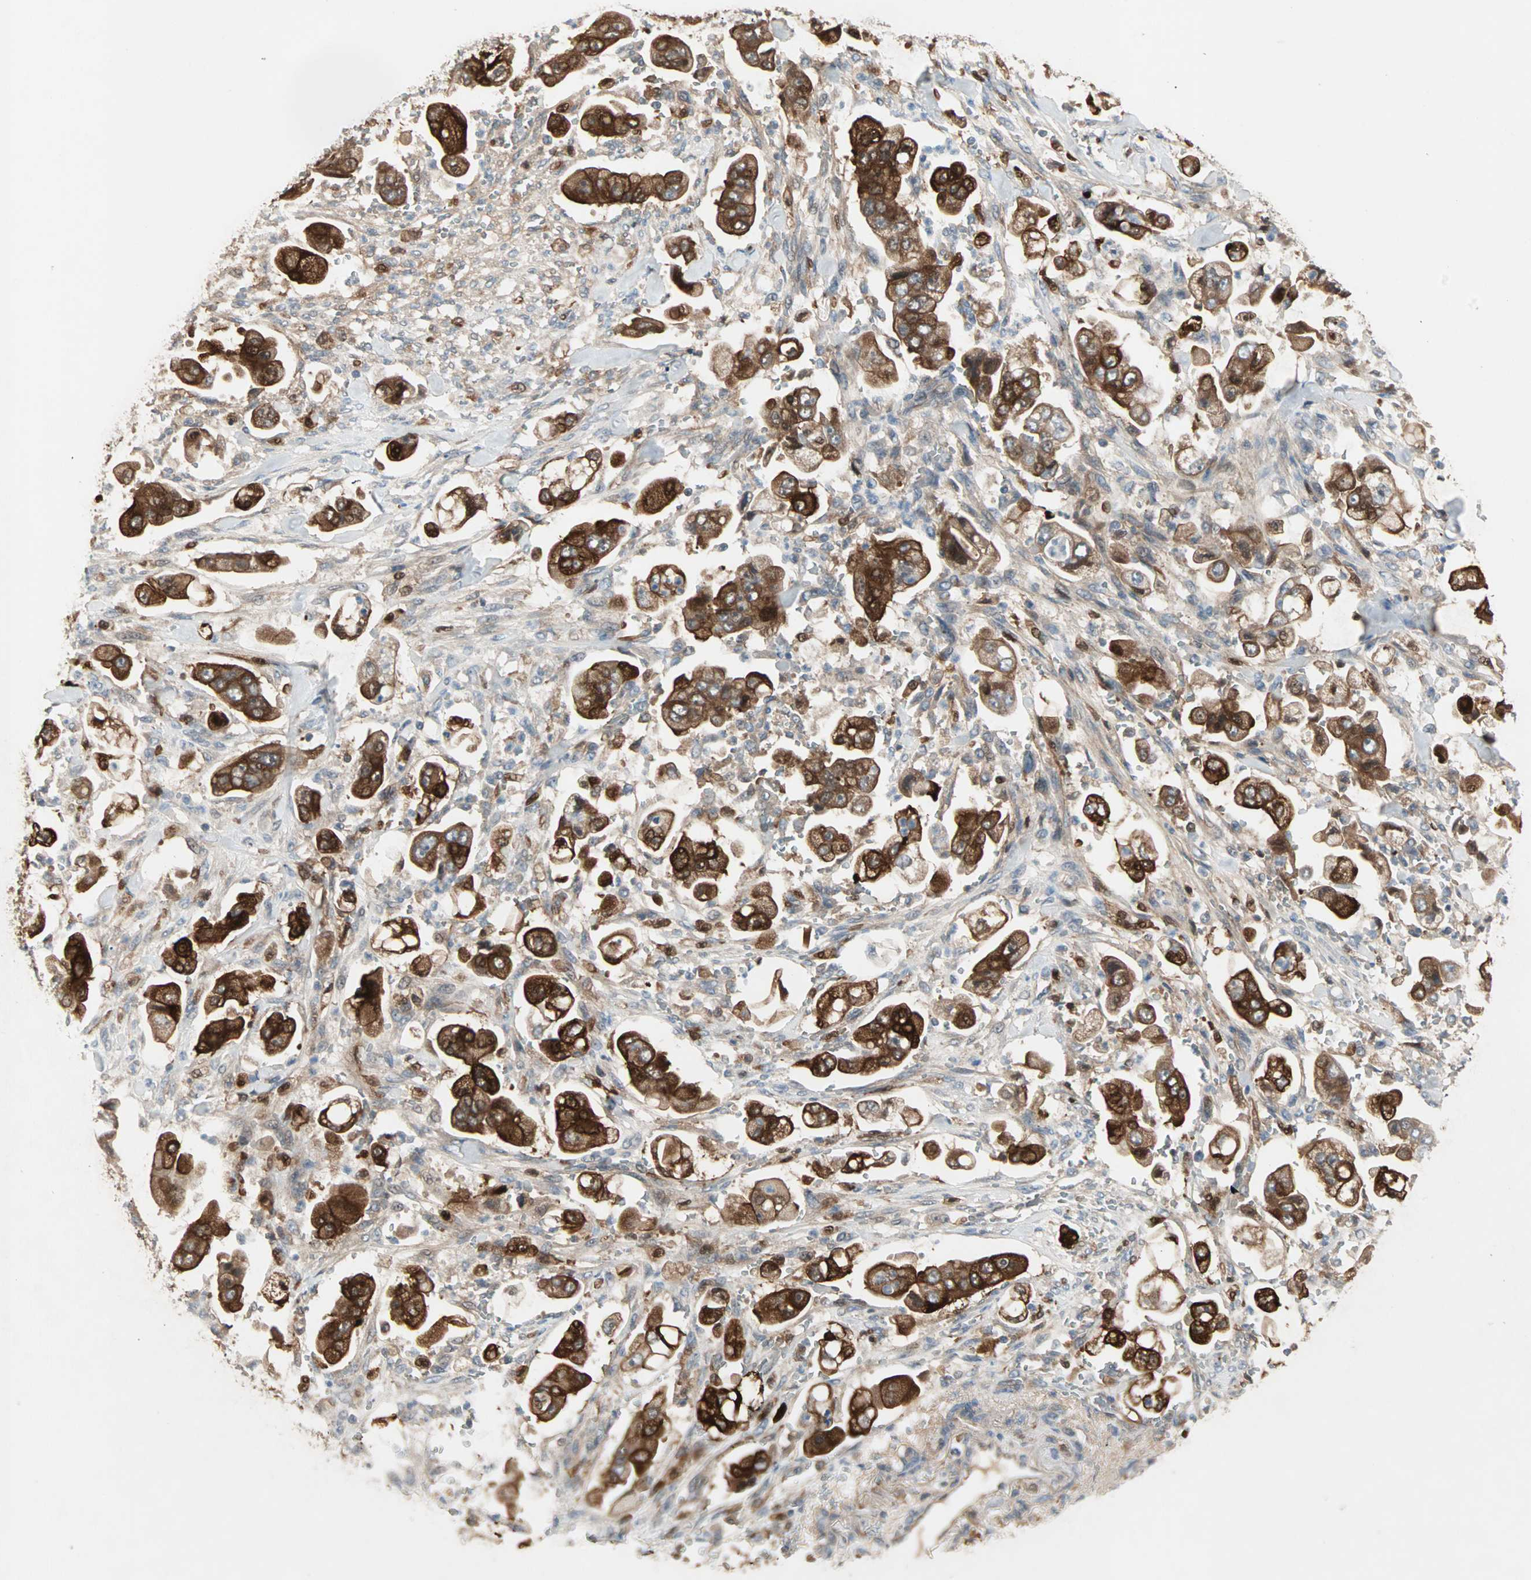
{"staining": {"intensity": "strong", "quantity": ">75%", "location": "cytoplasmic/membranous"}, "tissue": "stomach cancer", "cell_type": "Tumor cells", "image_type": "cancer", "snomed": [{"axis": "morphology", "description": "Adenocarcinoma, NOS"}, {"axis": "topography", "description": "Stomach"}], "caption": "Human stomach cancer (adenocarcinoma) stained for a protein (brown) exhibits strong cytoplasmic/membranous positive staining in approximately >75% of tumor cells.", "gene": "RTL6", "patient": {"sex": "male", "age": 62}}